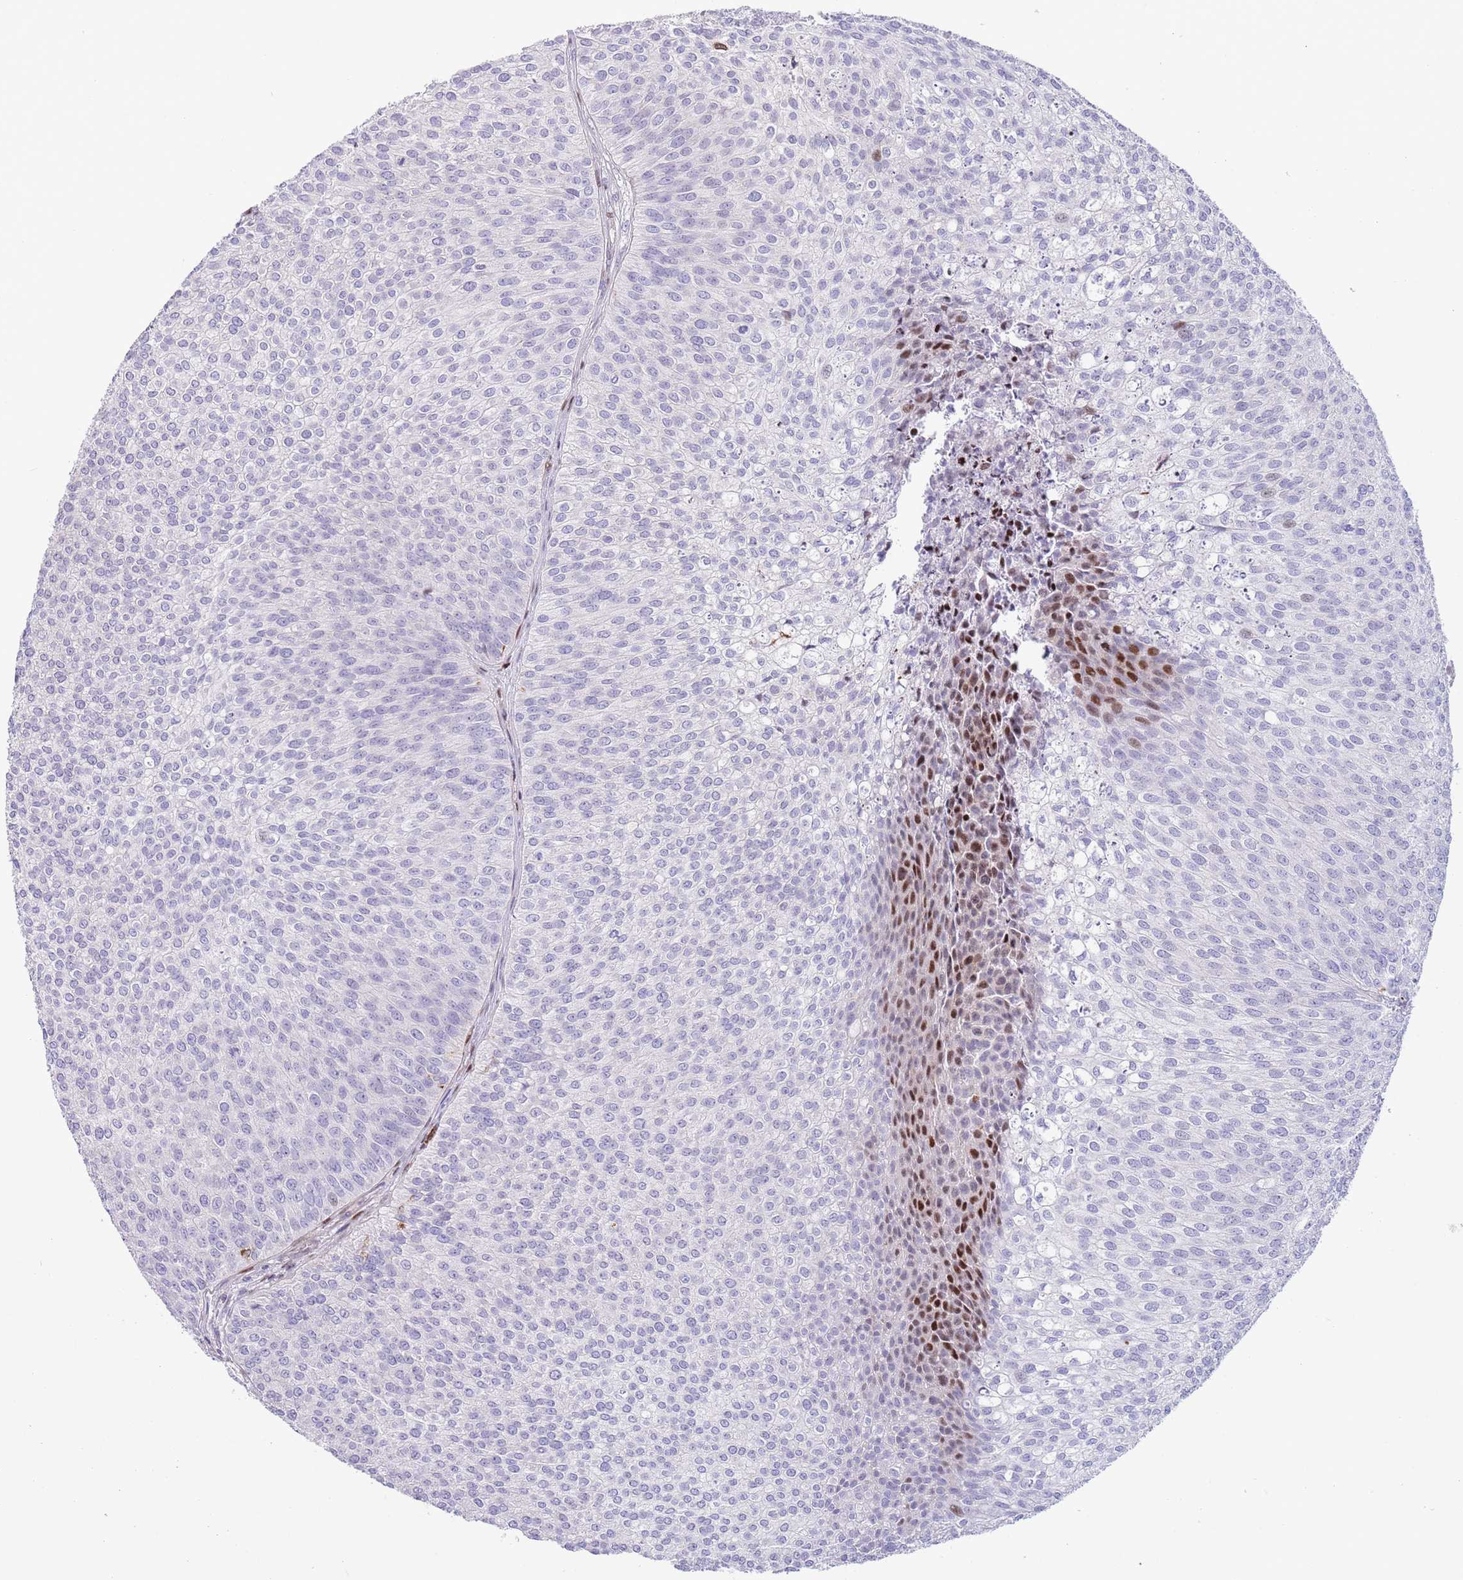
{"staining": {"intensity": "strong", "quantity": "<25%", "location": "nuclear"}, "tissue": "urothelial cancer", "cell_type": "Tumor cells", "image_type": "cancer", "snomed": [{"axis": "morphology", "description": "Urothelial carcinoma, Low grade"}, {"axis": "topography", "description": "Urinary bladder"}], "caption": "Urothelial cancer tissue shows strong nuclear positivity in about <25% of tumor cells", "gene": "ANO8", "patient": {"sex": "male", "age": 84}}